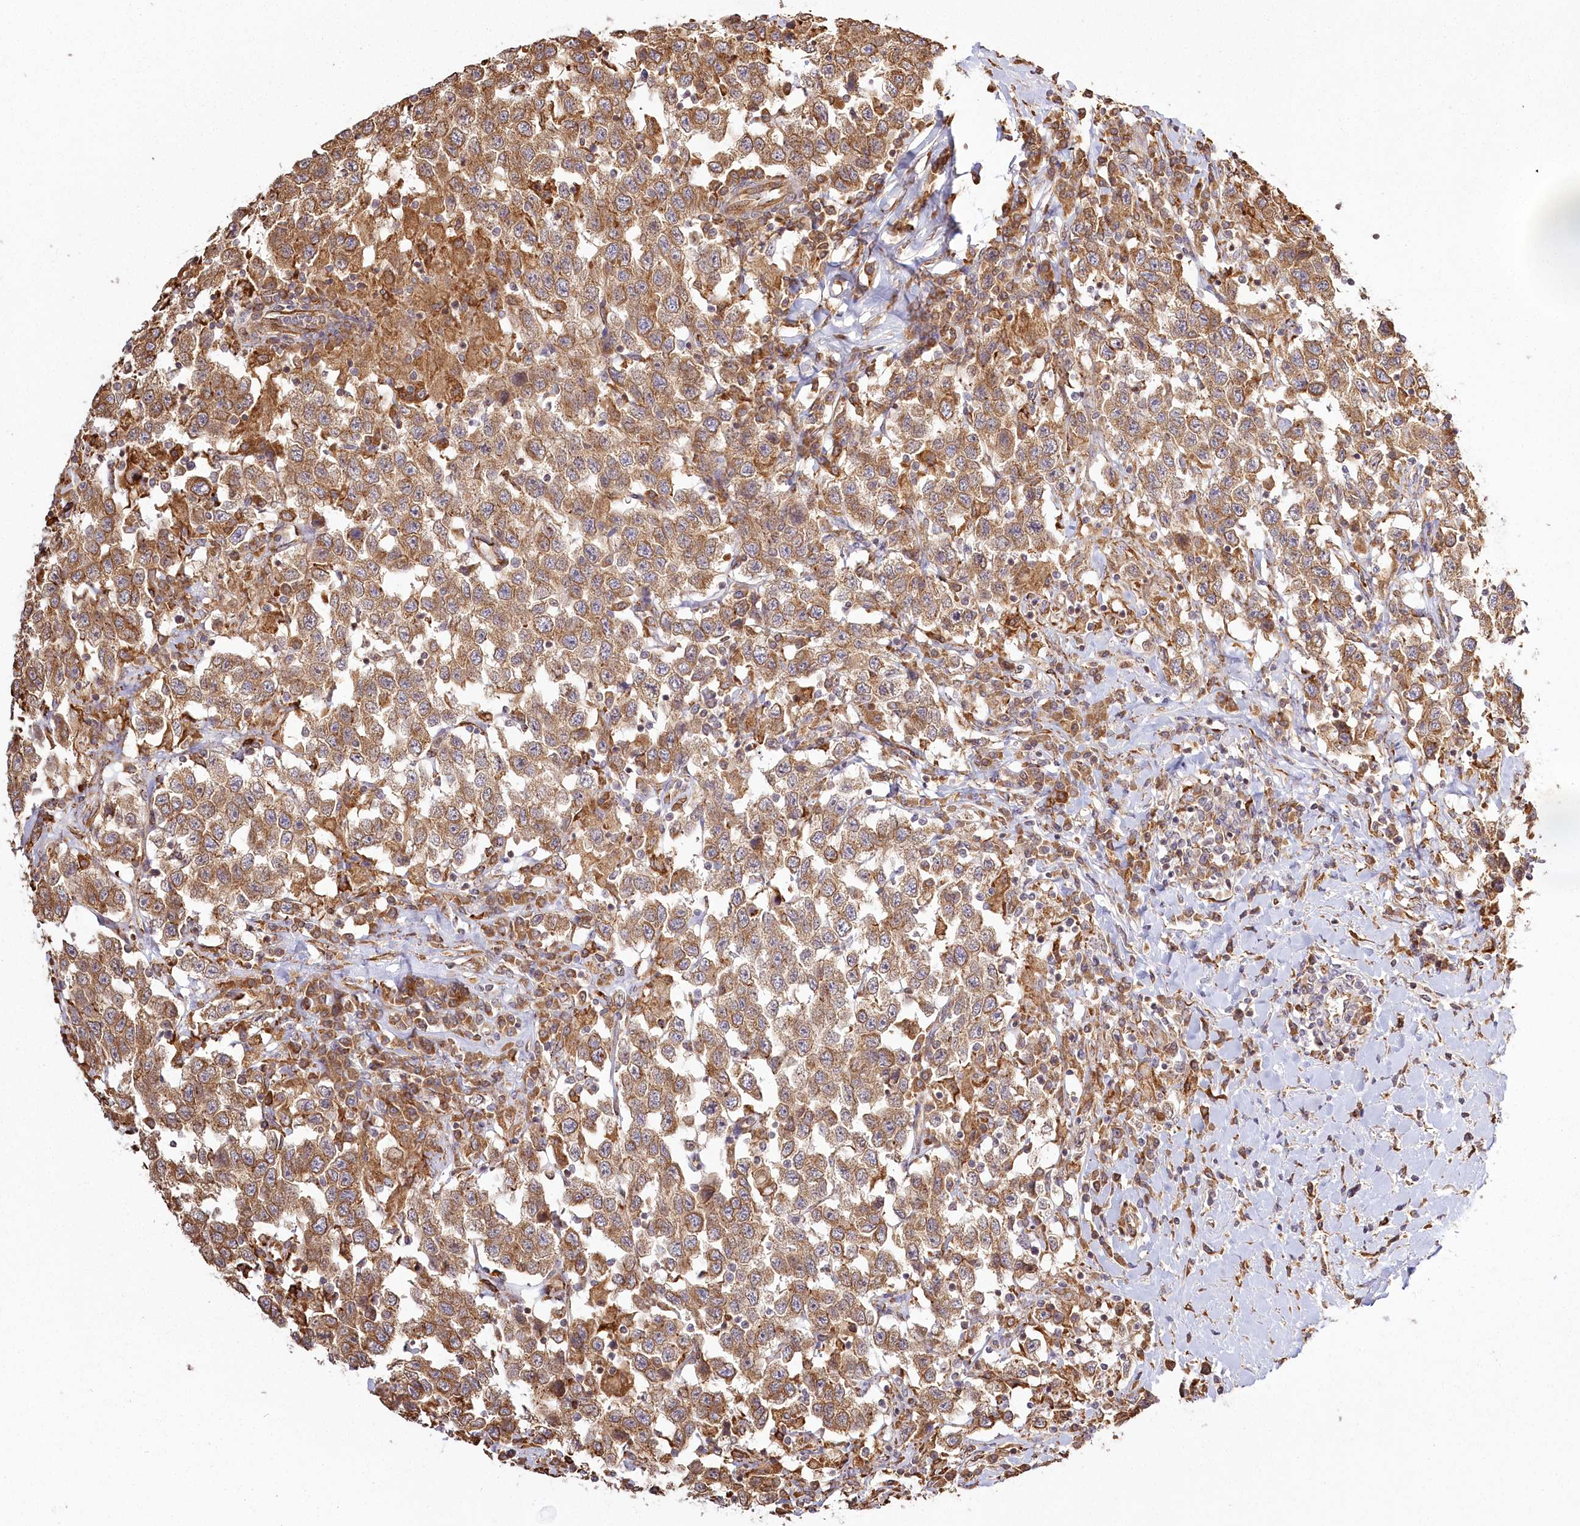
{"staining": {"intensity": "moderate", "quantity": ">75%", "location": "cytoplasmic/membranous"}, "tissue": "testis cancer", "cell_type": "Tumor cells", "image_type": "cancer", "snomed": [{"axis": "morphology", "description": "Seminoma, NOS"}, {"axis": "topography", "description": "Testis"}], "caption": "Immunohistochemical staining of human testis cancer reveals moderate cytoplasmic/membranous protein positivity in about >75% of tumor cells.", "gene": "FAM13A", "patient": {"sex": "male", "age": 41}}